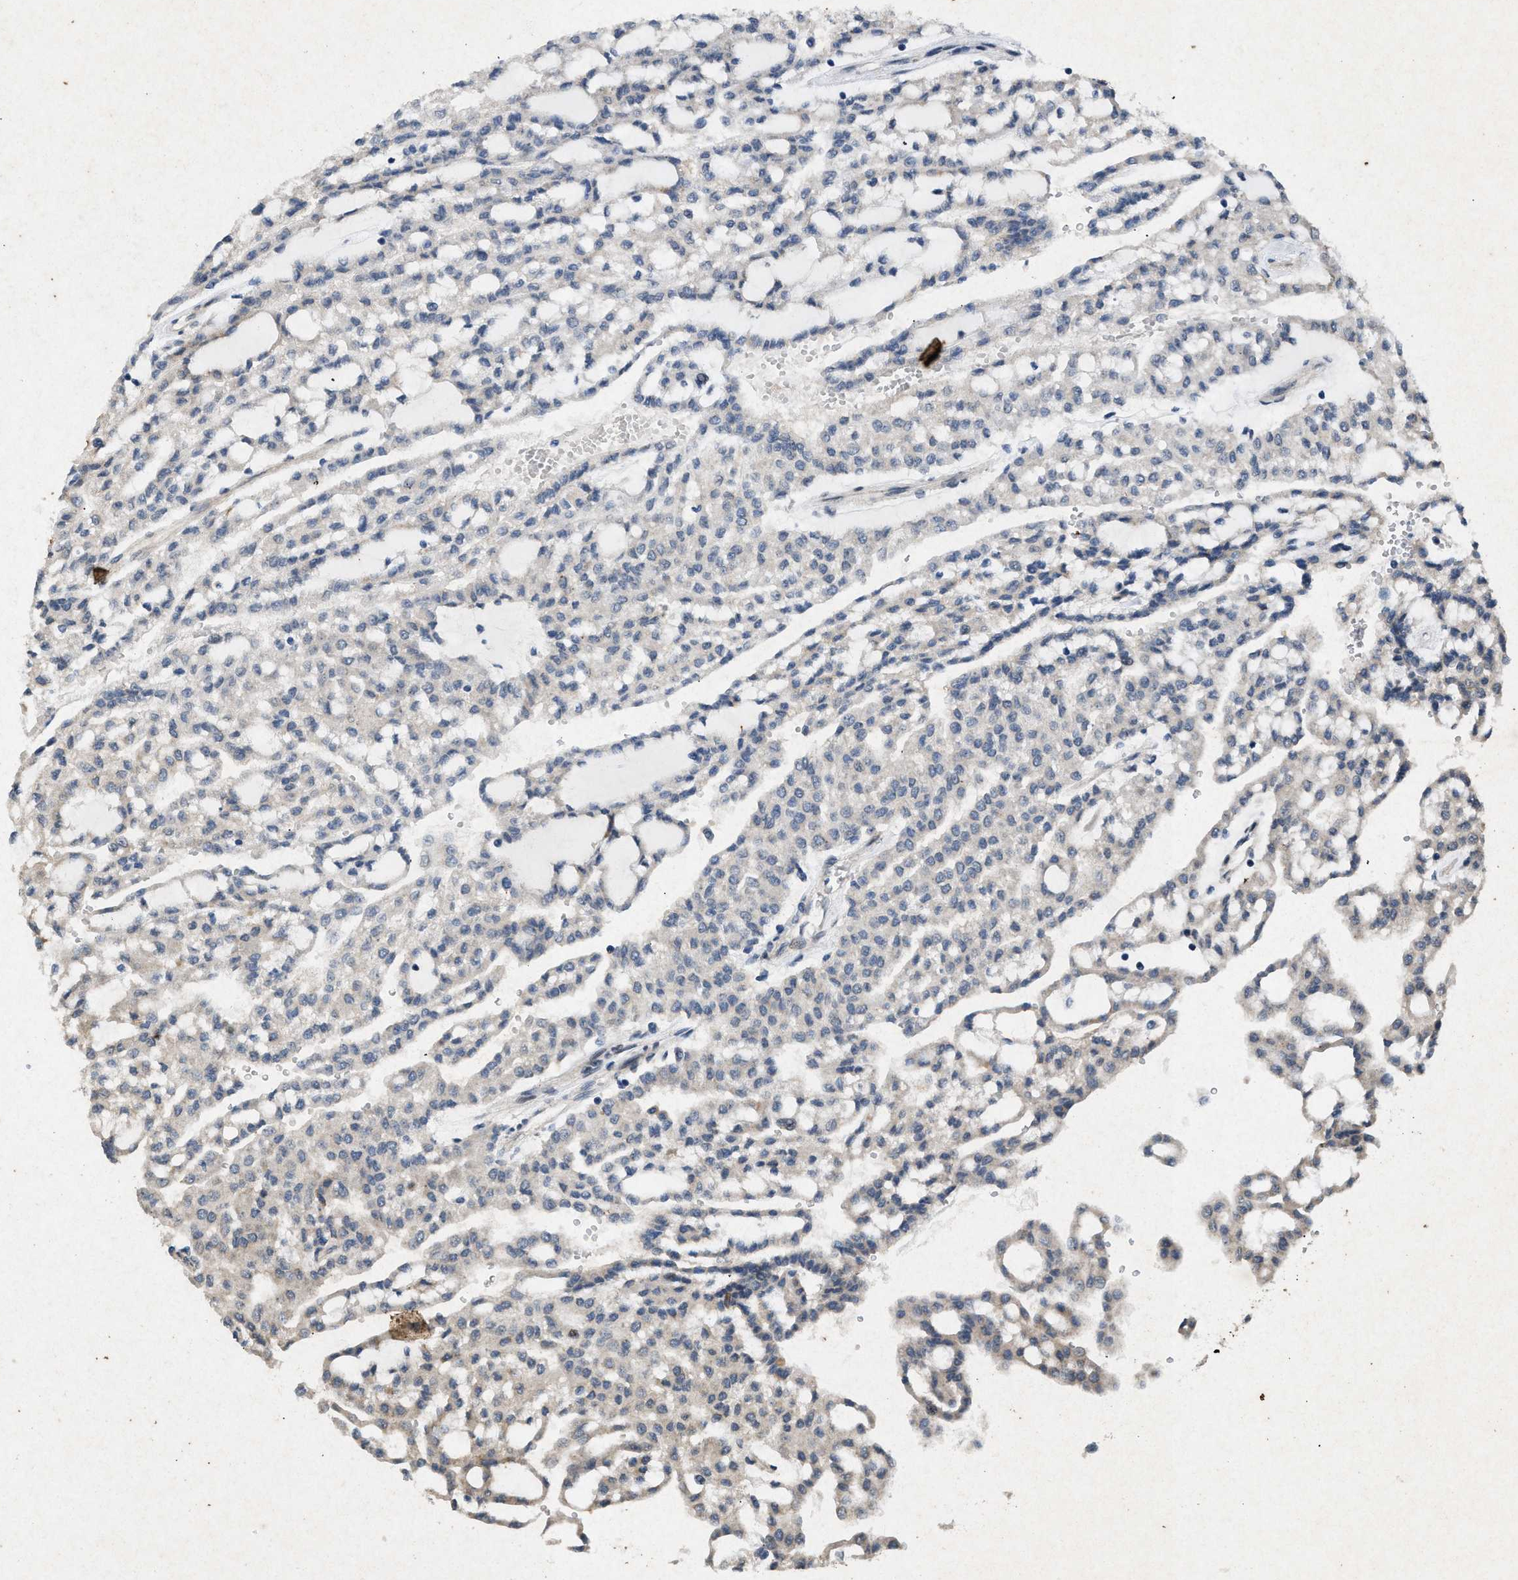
{"staining": {"intensity": "weak", "quantity": "<25%", "location": "cytoplasmic/membranous"}, "tissue": "renal cancer", "cell_type": "Tumor cells", "image_type": "cancer", "snomed": [{"axis": "morphology", "description": "Adenocarcinoma, NOS"}, {"axis": "topography", "description": "Kidney"}], "caption": "Tumor cells are negative for brown protein staining in renal cancer (adenocarcinoma).", "gene": "PRKG2", "patient": {"sex": "male", "age": 63}}